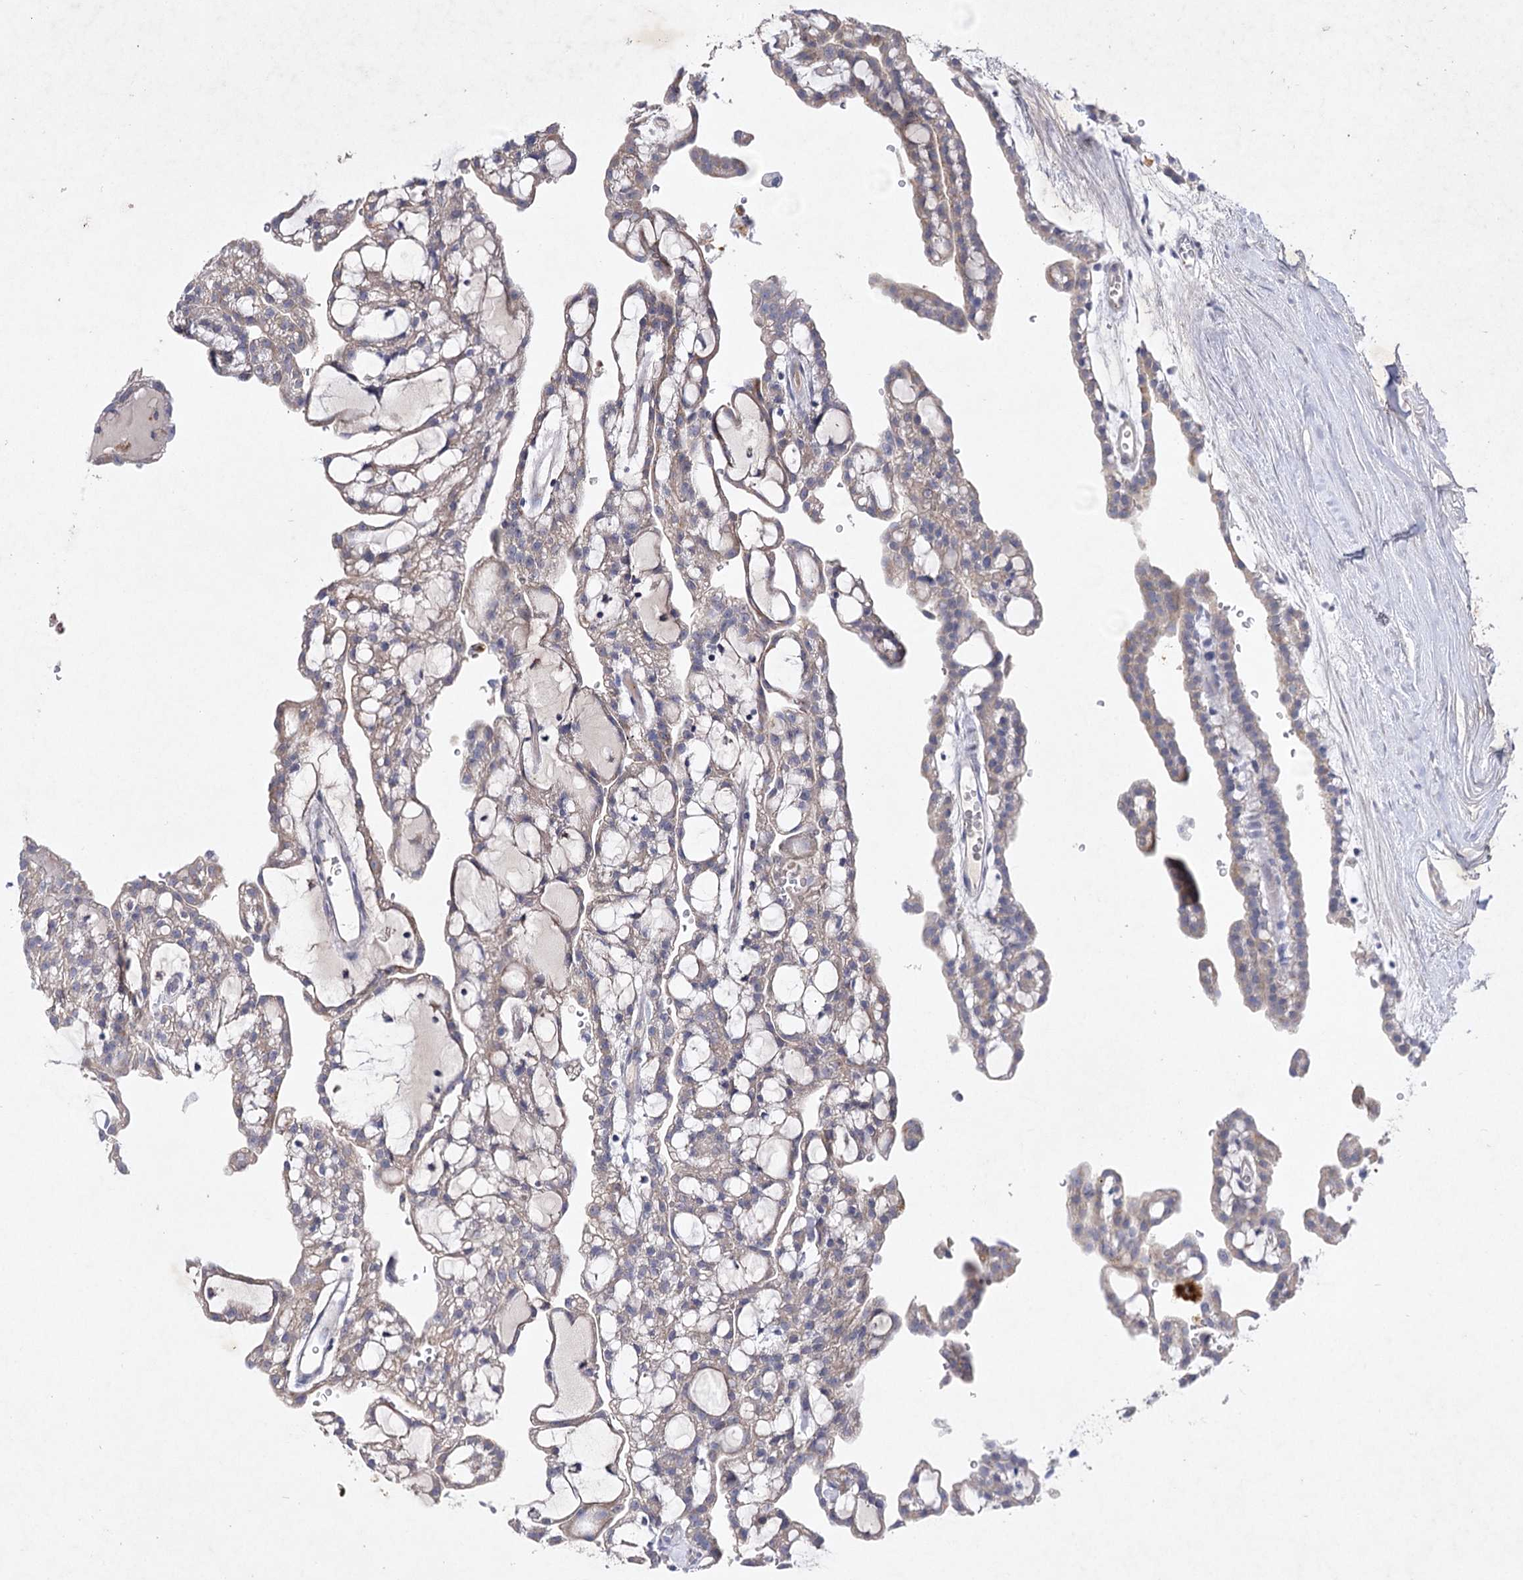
{"staining": {"intensity": "weak", "quantity": "<25%", "location": "cytoplasmic/membranous"}, "tissue": "renal cancer", "cell_type": "Tumor cells", "image_type": "cancer", "snomed": [{"axis": "morphology", "description": "Adenocarcinoma, NOS"}, {"axis": "topography", "description": "Kidney"}], "caption": "There is no significant expression in tumor cells of renal cancer.", "gene": "COX15", "patient": {"sex": "male", "age": 63}}